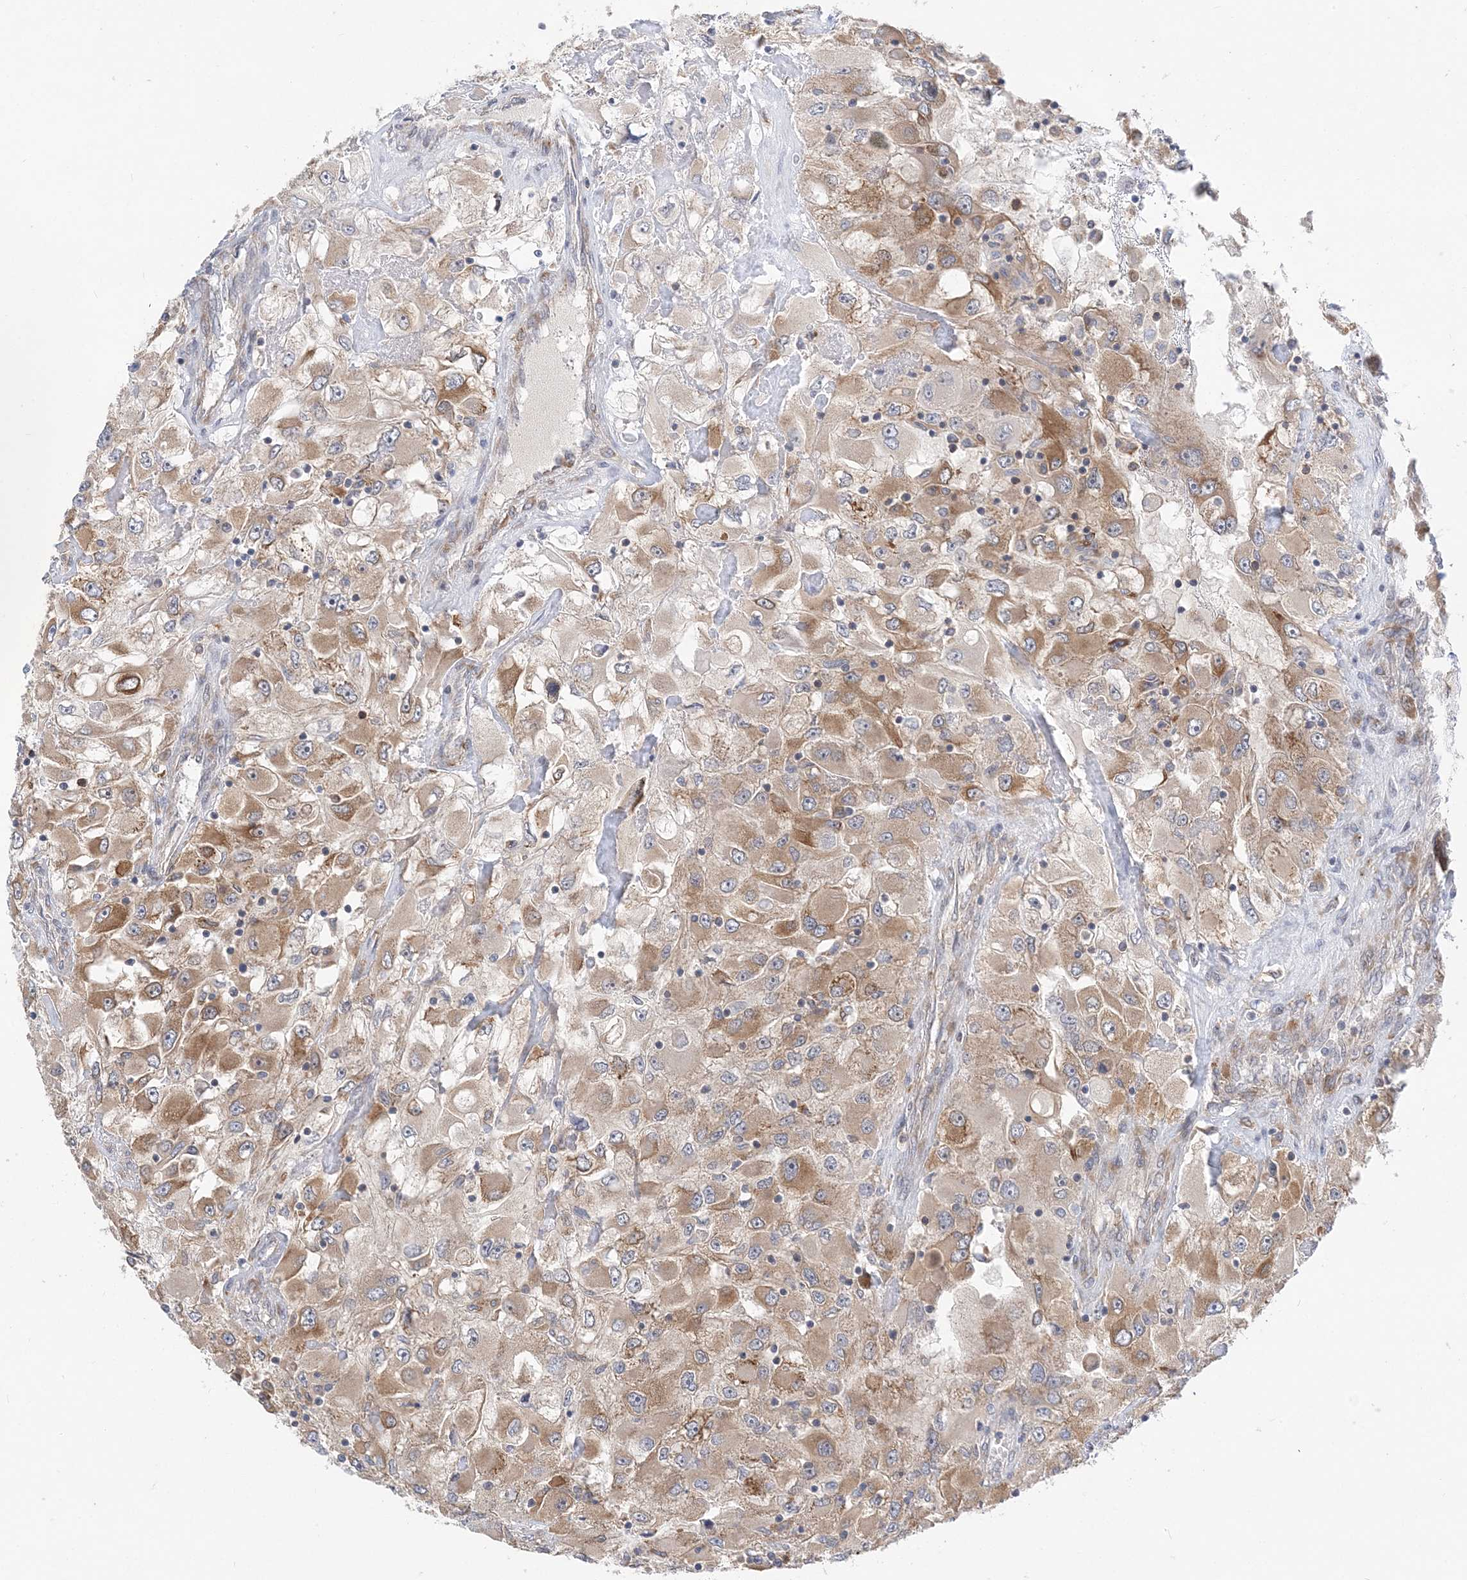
{"staining": {"intensity": "moderate", "quantity": ">75%", "location": "cytoplasmic/membranous"}, "tissue": "renal cancer", "cell_type": "Tumor cells", "image_type": "cancer", "snomed": [{"axis": "morphology", "description": "Adenocarcinoma, NOS"}, {"axis": "topography", "description": "Kidney"}], "caption": "Renal adenocarcinoma stained for a protein shows moderate cytoplasmic/membranous positivity in tumor cells.", "gene": "LARP4B", "patient": {"sex": "female", "age": 52}}